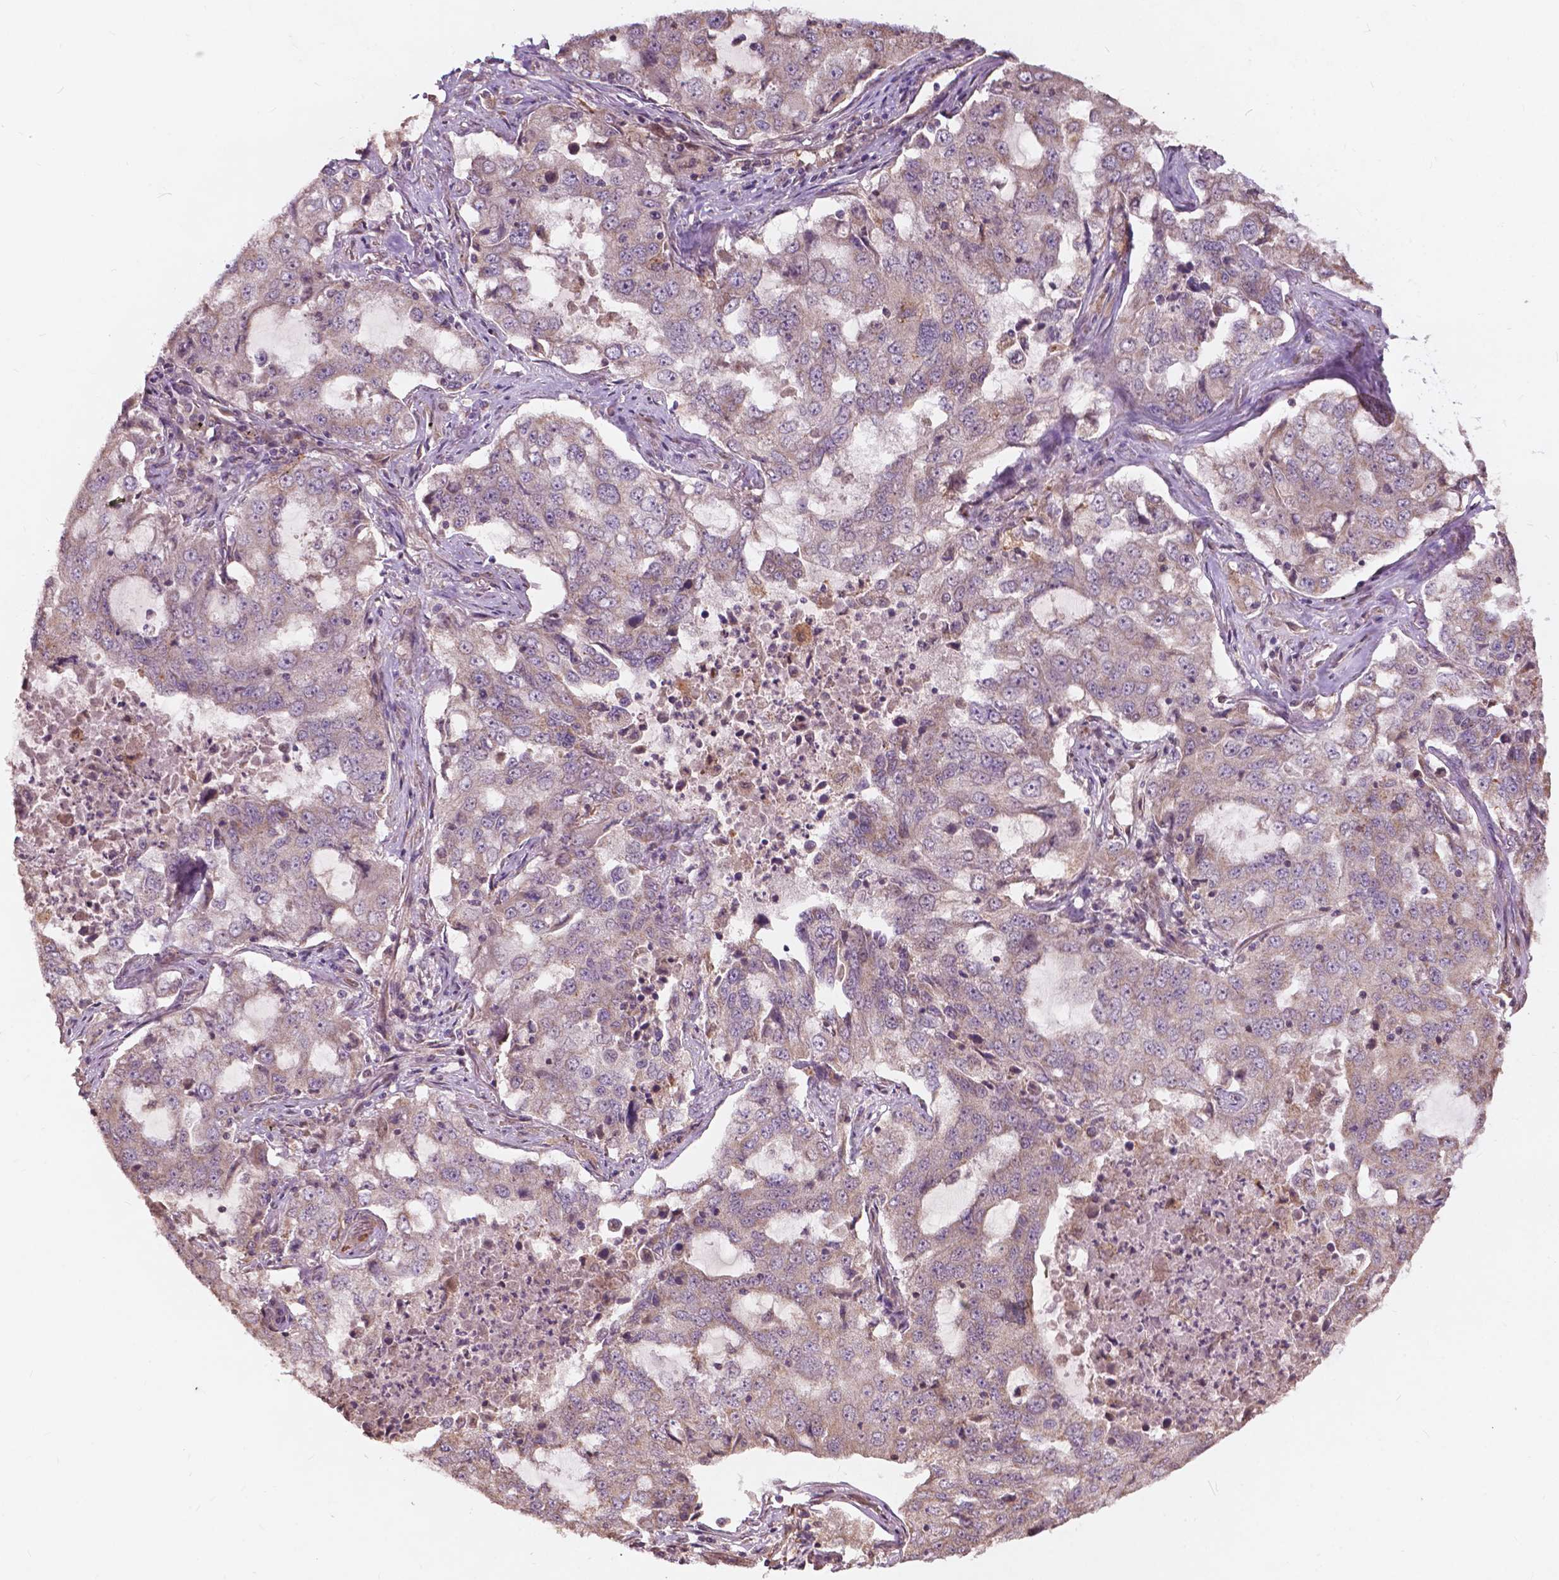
{"staining": {"intensity": "weak", "quantity": "25%-75%", "location": "cytoplasmic/membranous"}, "tissue": "lung cancer", "cell_type": "Tumor cells", "image_type": "cancer", "snomed": [{"axis": "morphology", "description": "Adenocarcinoma, NOS"}, {"axis": "topography", "description": "Lung"}], "caption": "Weak cytoplasmic/membranous positivity for a protein is present in about 25%-75% of tumor cells of lung adenocarcinoma using immunohistochemistry.", "gene": "CDC42BPA", "patient": {"sex": "female", "age": 61}}